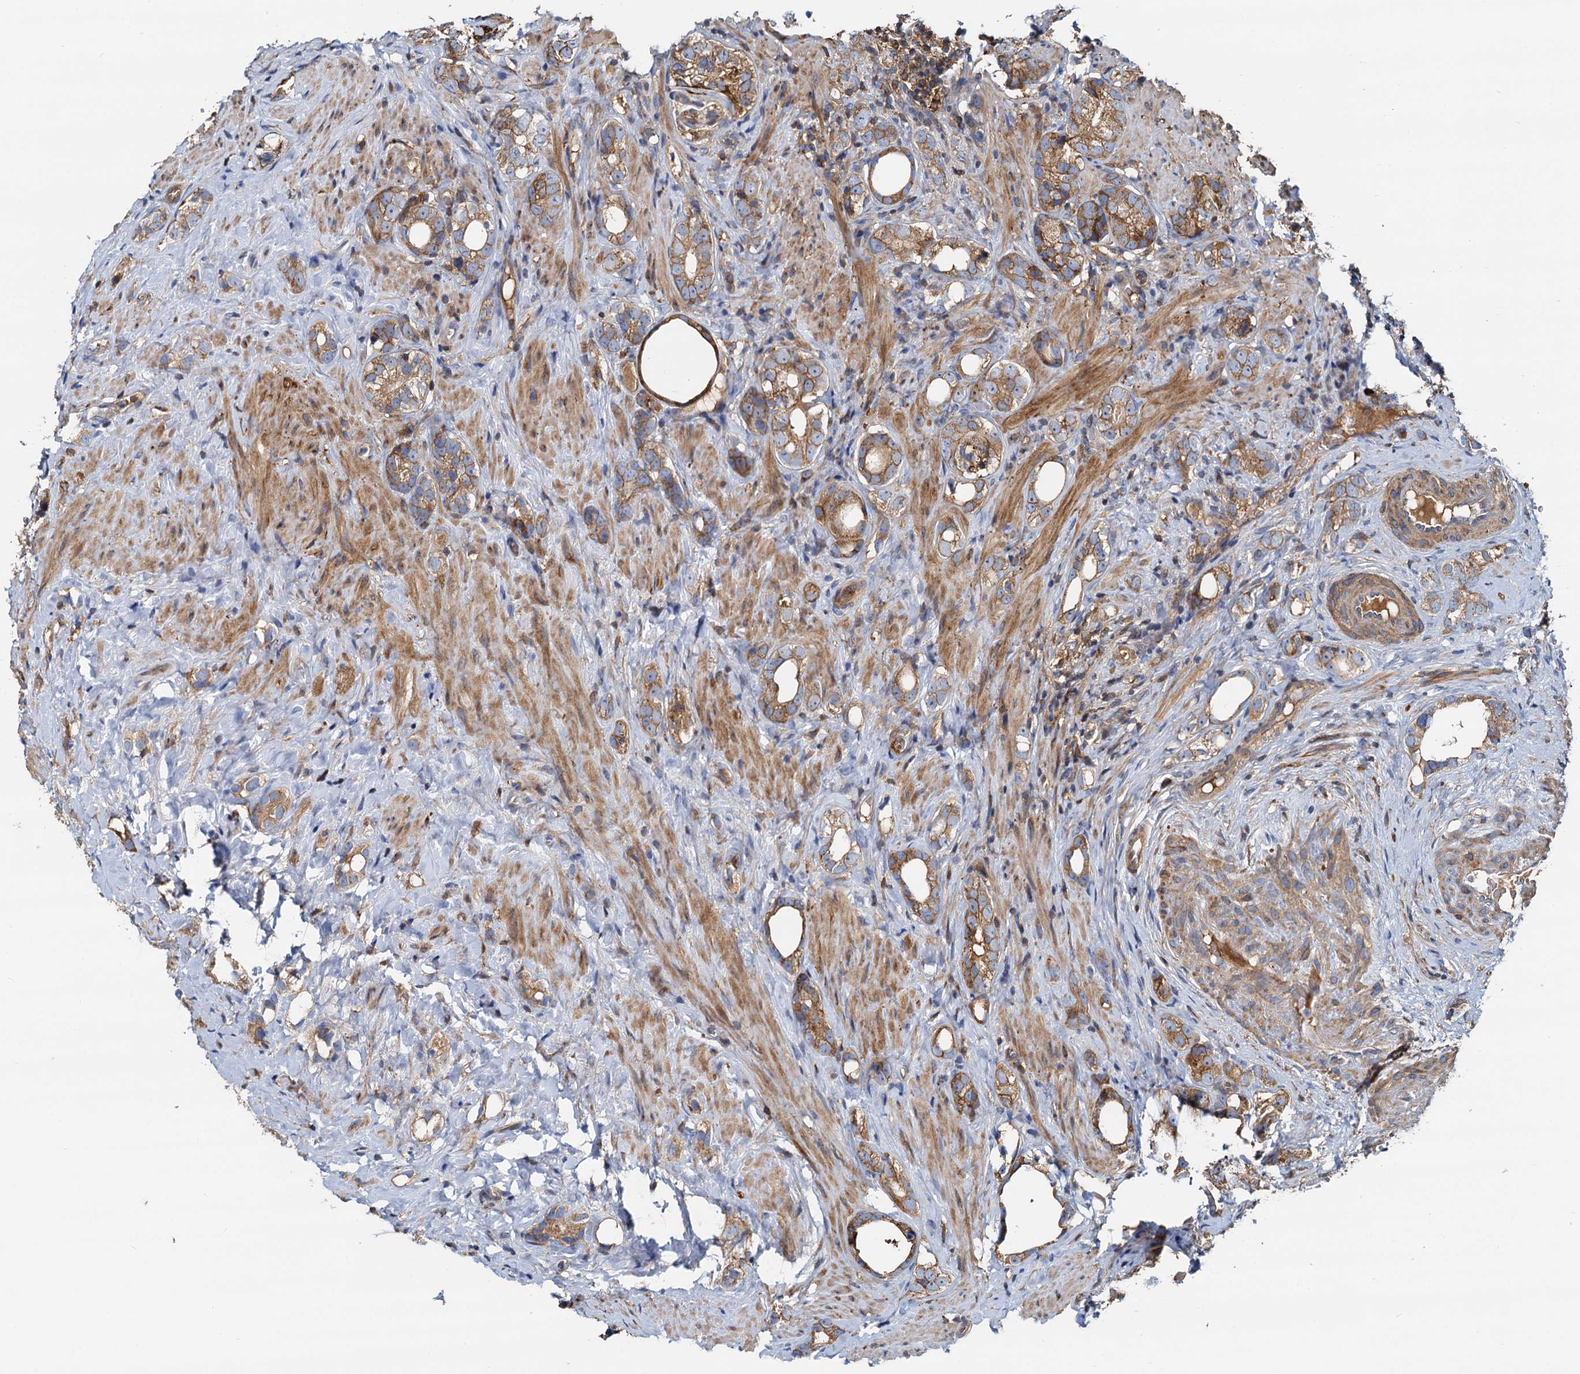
{"staining": {"intensity": "strong", "quantity": "25%-75%", "location": "cytoplasmic/membranous"}, "tissue": "prostate cancer", "cell_type": "Tumor cells", "image_type": "cancer", "snomed": [{"axis": "morphology", "description": "Adenocarcinoma, High grade"}, {"axis": "topography", "description": "Prostate"}], "caption": "This photomicrograph shows immunohistochemistry staining of prostate cancer, with high strong cytoplasmic/membranous positivity in about 25%-75% of tumor cells.", "gene": "LNX2", "patient": {"sex": "male", "age": 63}}